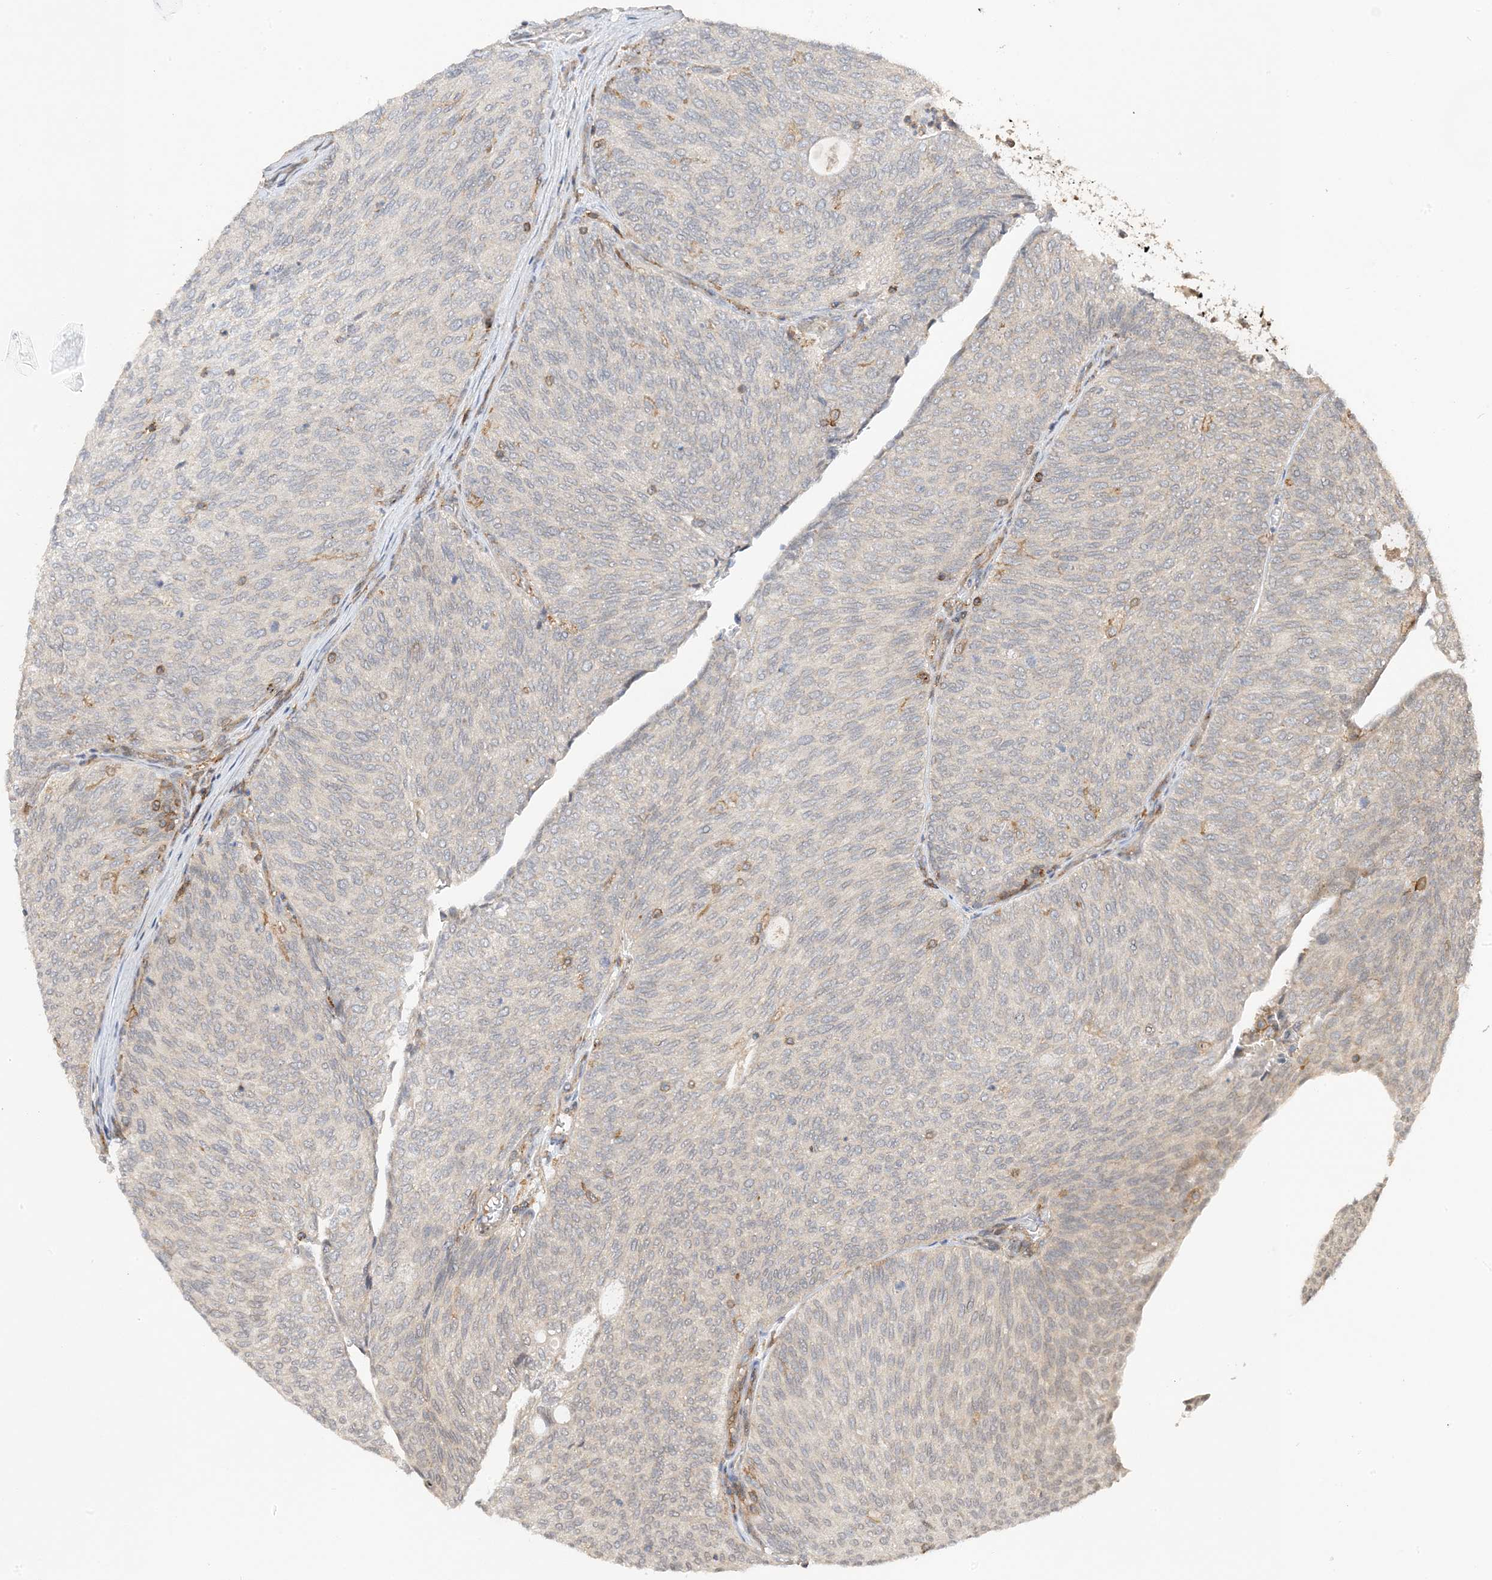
{"staining": {"intensity": "moderate", "quantity": "<25%", "location": "nuclear"}, "tissue": "urothelial cancer", "cell_type": "Tumor cells", "image_type": "cancer", "snomed": [{"axis": "morphology", "description": "Urothelial carcinoma, Low grade"}, {"axis": "topography", "description": "Urinary bladder"}], "caption": "Tumor cells demonstrate low levels of moderate nuclear staining in about <25% of cells in urothelial carcinoma (low-grade).", "gene": "TATDN3", "patient": {"sex": "female", "age": 79}}